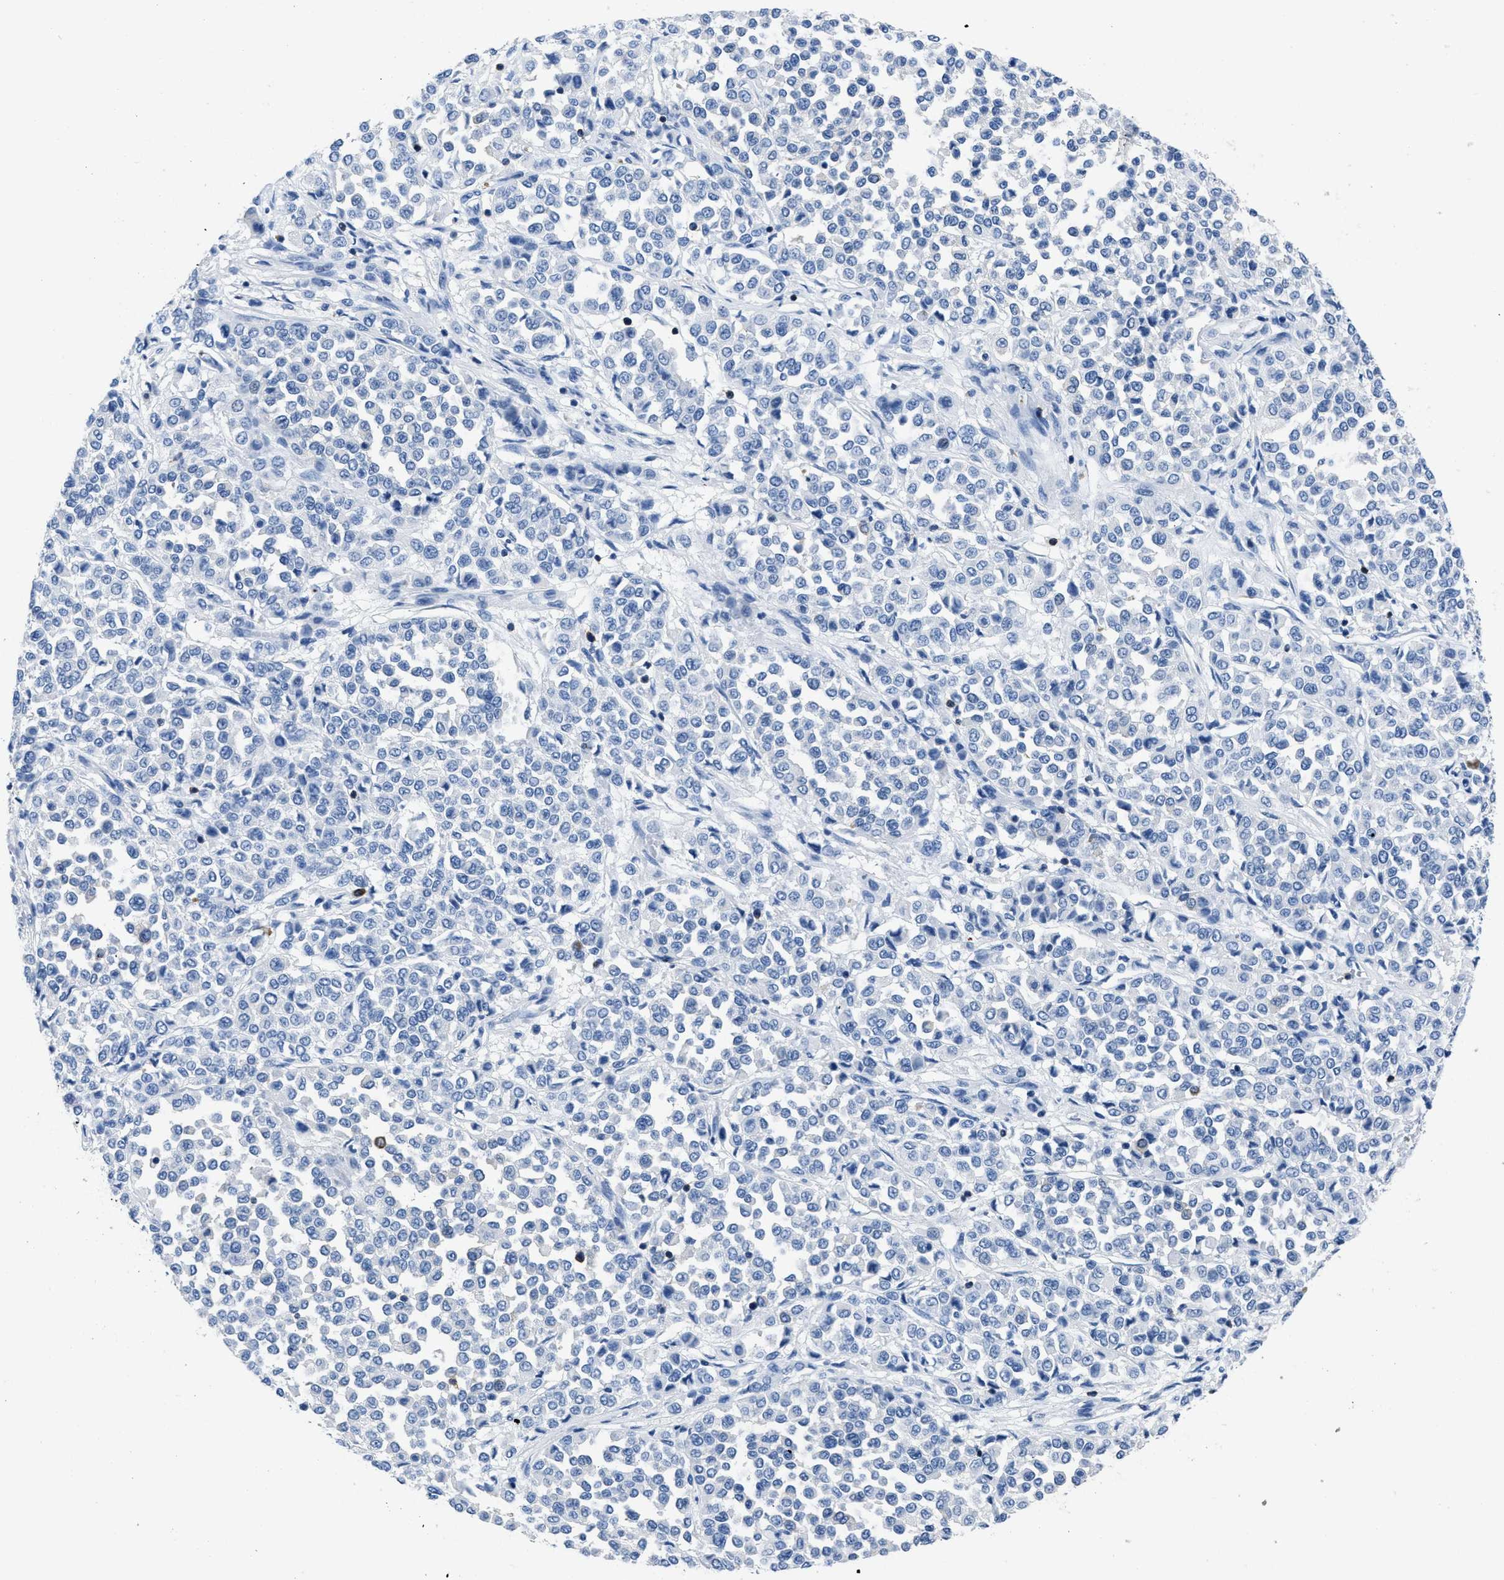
{"staining": {"intensity": "negative", "quantity": "none", "location": "none"}, "tissue": "melanoma", "cell_type": "Tumor cells", "image_type": "cancer", "snomed": [{"axis": "morphology", "description": "Malignant melanoma, Metastatic site"}, {"axis": "topography", "description": "Pancreas"}], "caption": "Immunohistochemistry of human malignant melanoma (metastatic site) shows no positivity in tumor cells.", "gene": "ITGA3", "patient": {"sex": "female", "age": 30}}